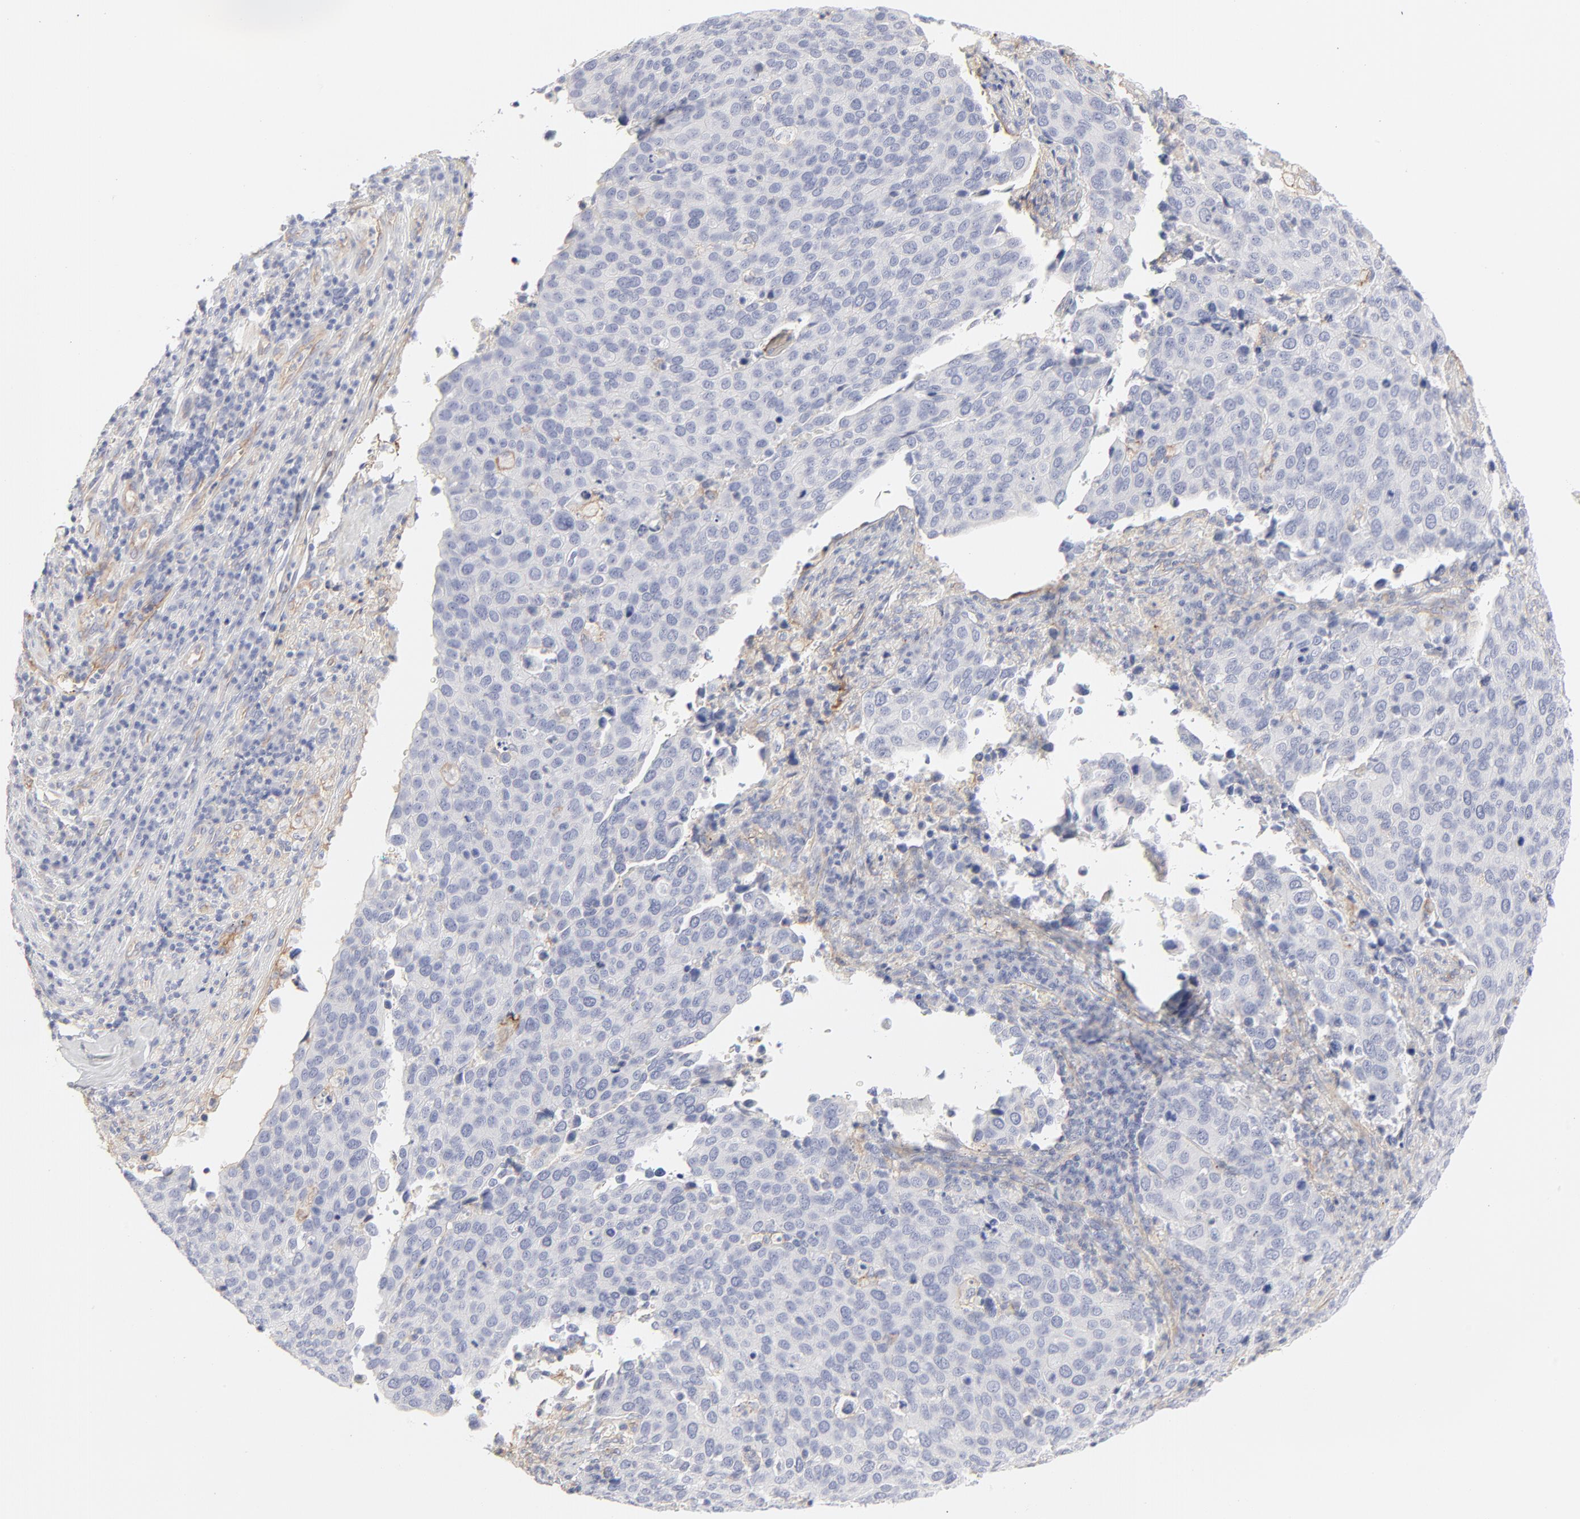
{"staining": {"intensity": "negative", "quantity": "none", "location": "none"}, "tissue": "cervical cancer", "cell_type": "Tumor cells", "image_type": "cancer", "snomed": [{"axis": "morphology", "description": "Squamous cell carcinoma, NOS"}, {"axis": "topography", "description": "Cervix"}], "caption": "DAB (3,3'-diaminobenzidine) immunohistochemical staining of cervical cancer demonstrates no significant staining in tumor cells. (Immunohistochemistry, brightfield microscopy, high magnification).", "gene": "ITGA5", "patient": {"sex": "female", "age": 54}}